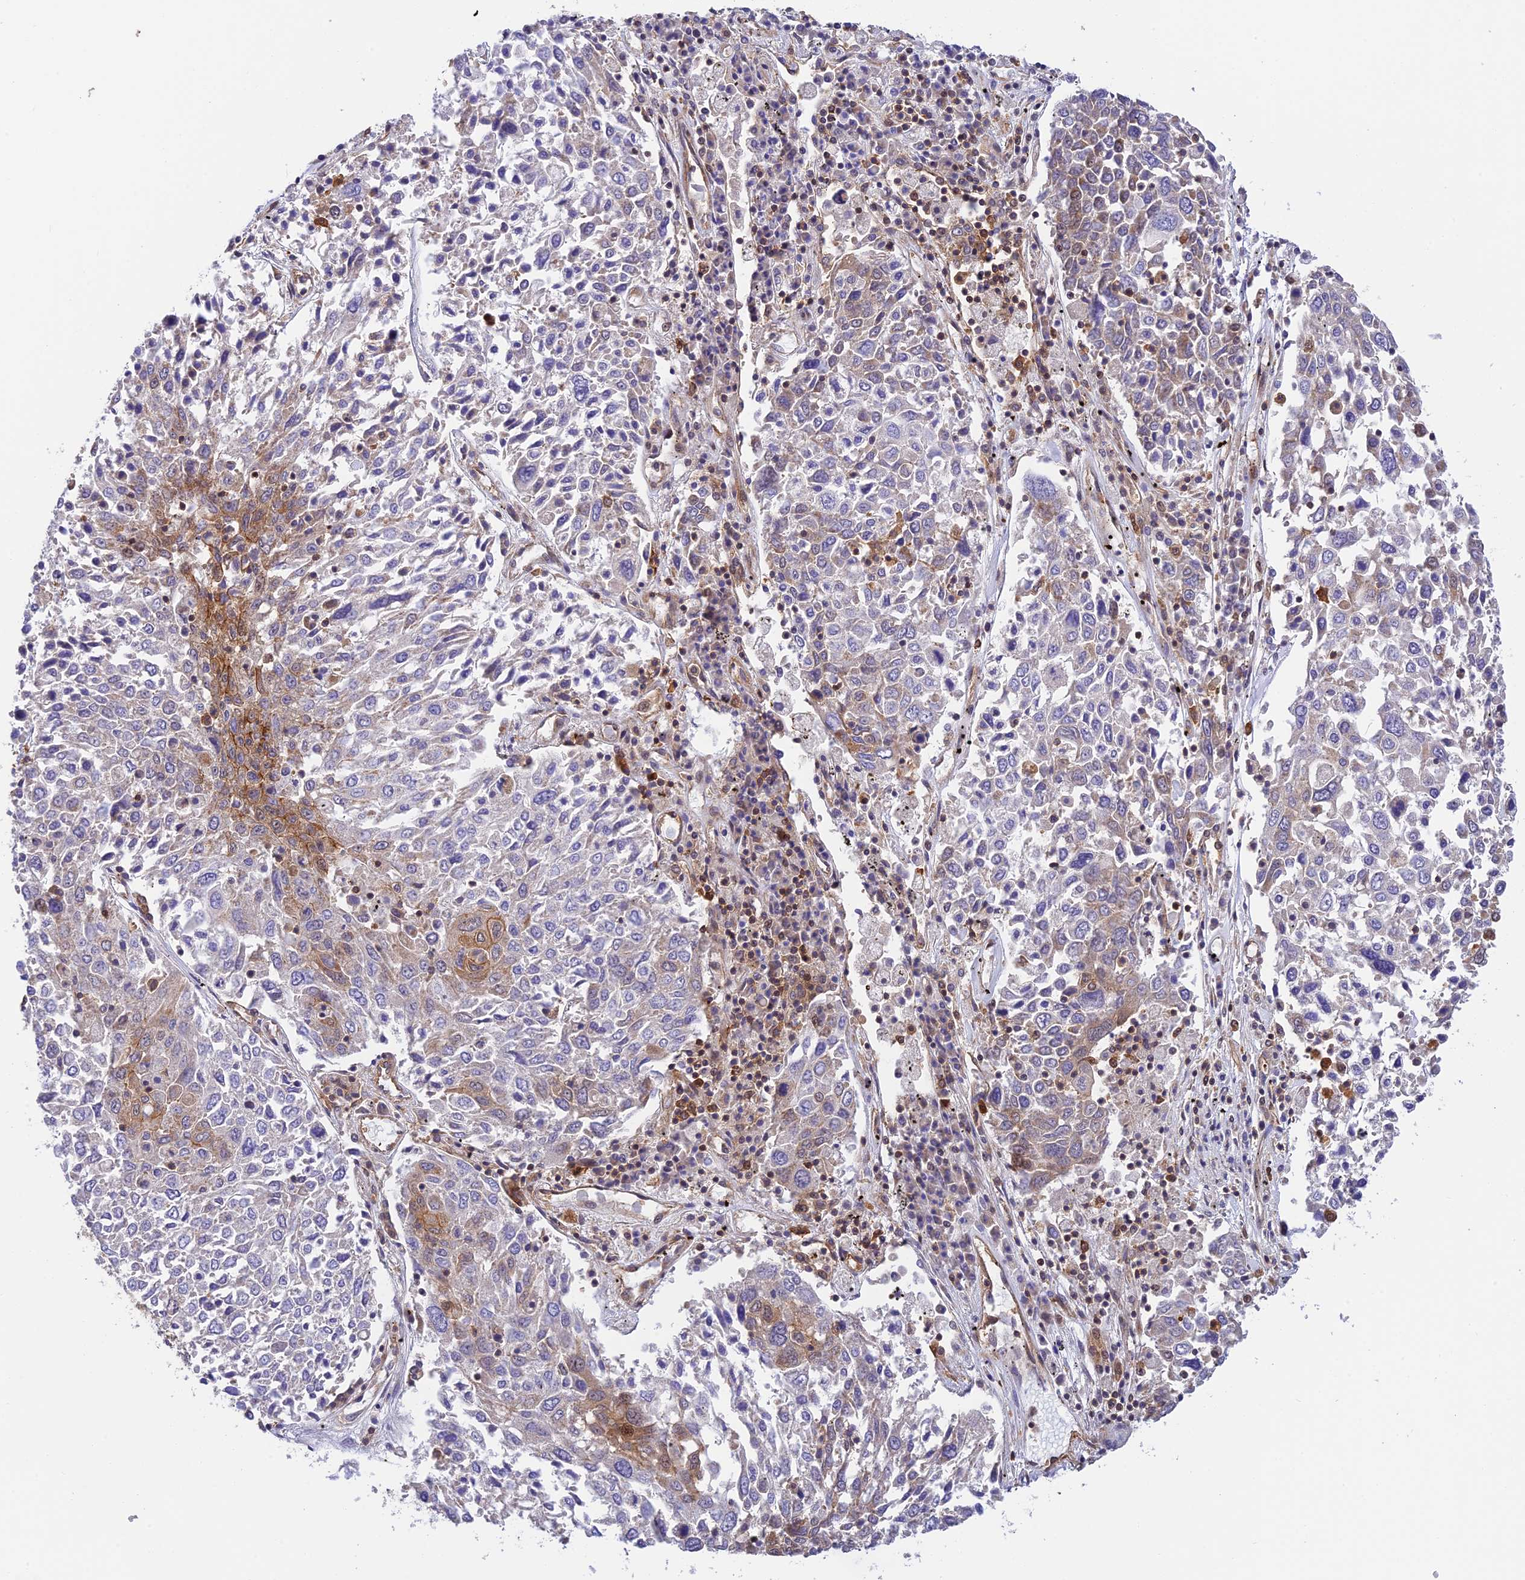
{"staining": {"intensity": "moderate", "quantity": "<25%", "location": "cytoplasmic/membranous"}, "tissue": "lung cancer", "cell_type": "Tumor cells", "image_type": "cancer", "snomed": [{"axis": "morphology", "description": "Squamous cell carcinoma, NOS"}, {"axis": "topography", "description": "Lung"}], "caption": "Protein expression analysis of squamous cell carcinoma (lung) shows moderate cytoplasmic/membranous staining in approximately <25% of tumor cells.", "gene": "EVI5L", "patient": {"sex": "male", "age": 65}}